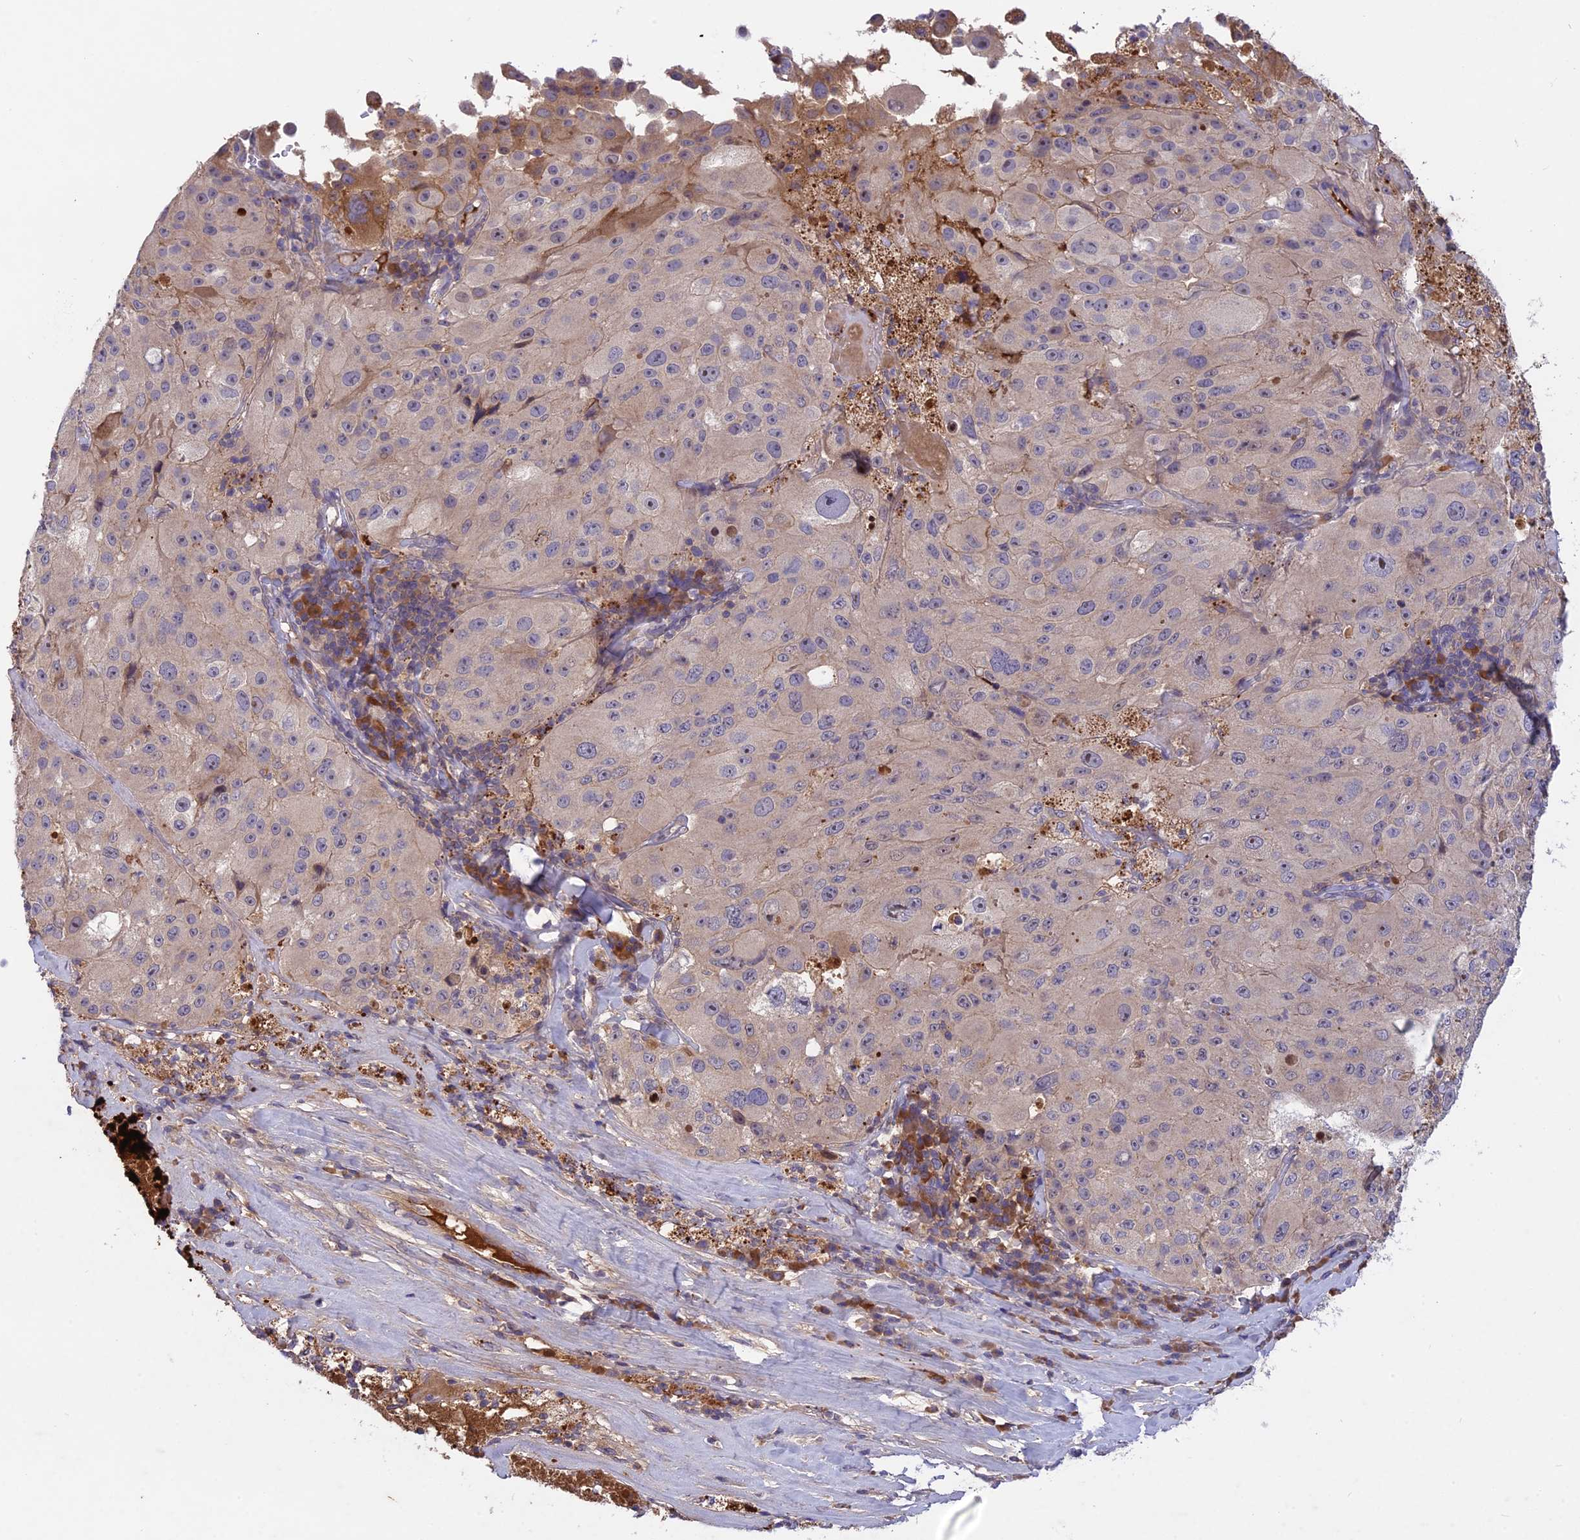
{"staining": {"intensity": "weak", "quantity": "<25%", "location": "cytoplasmic/membranous"}, "tissue": "melanoma", "cell_type": "Tumor cells", "image_type": "cancer", "snomed": [{"axis": "morphology", "description": "Malignant melanoma, Metastatic site"}, {"axis": "topography", "description": "Lymph node"}], "caption": "Immunohistochemical staining of human melanoma shows no significant staining in tumor cells. (DAB IHC, high magnification).", "gene": "ADO", "patient": {"sex": "male", "age": 62}}